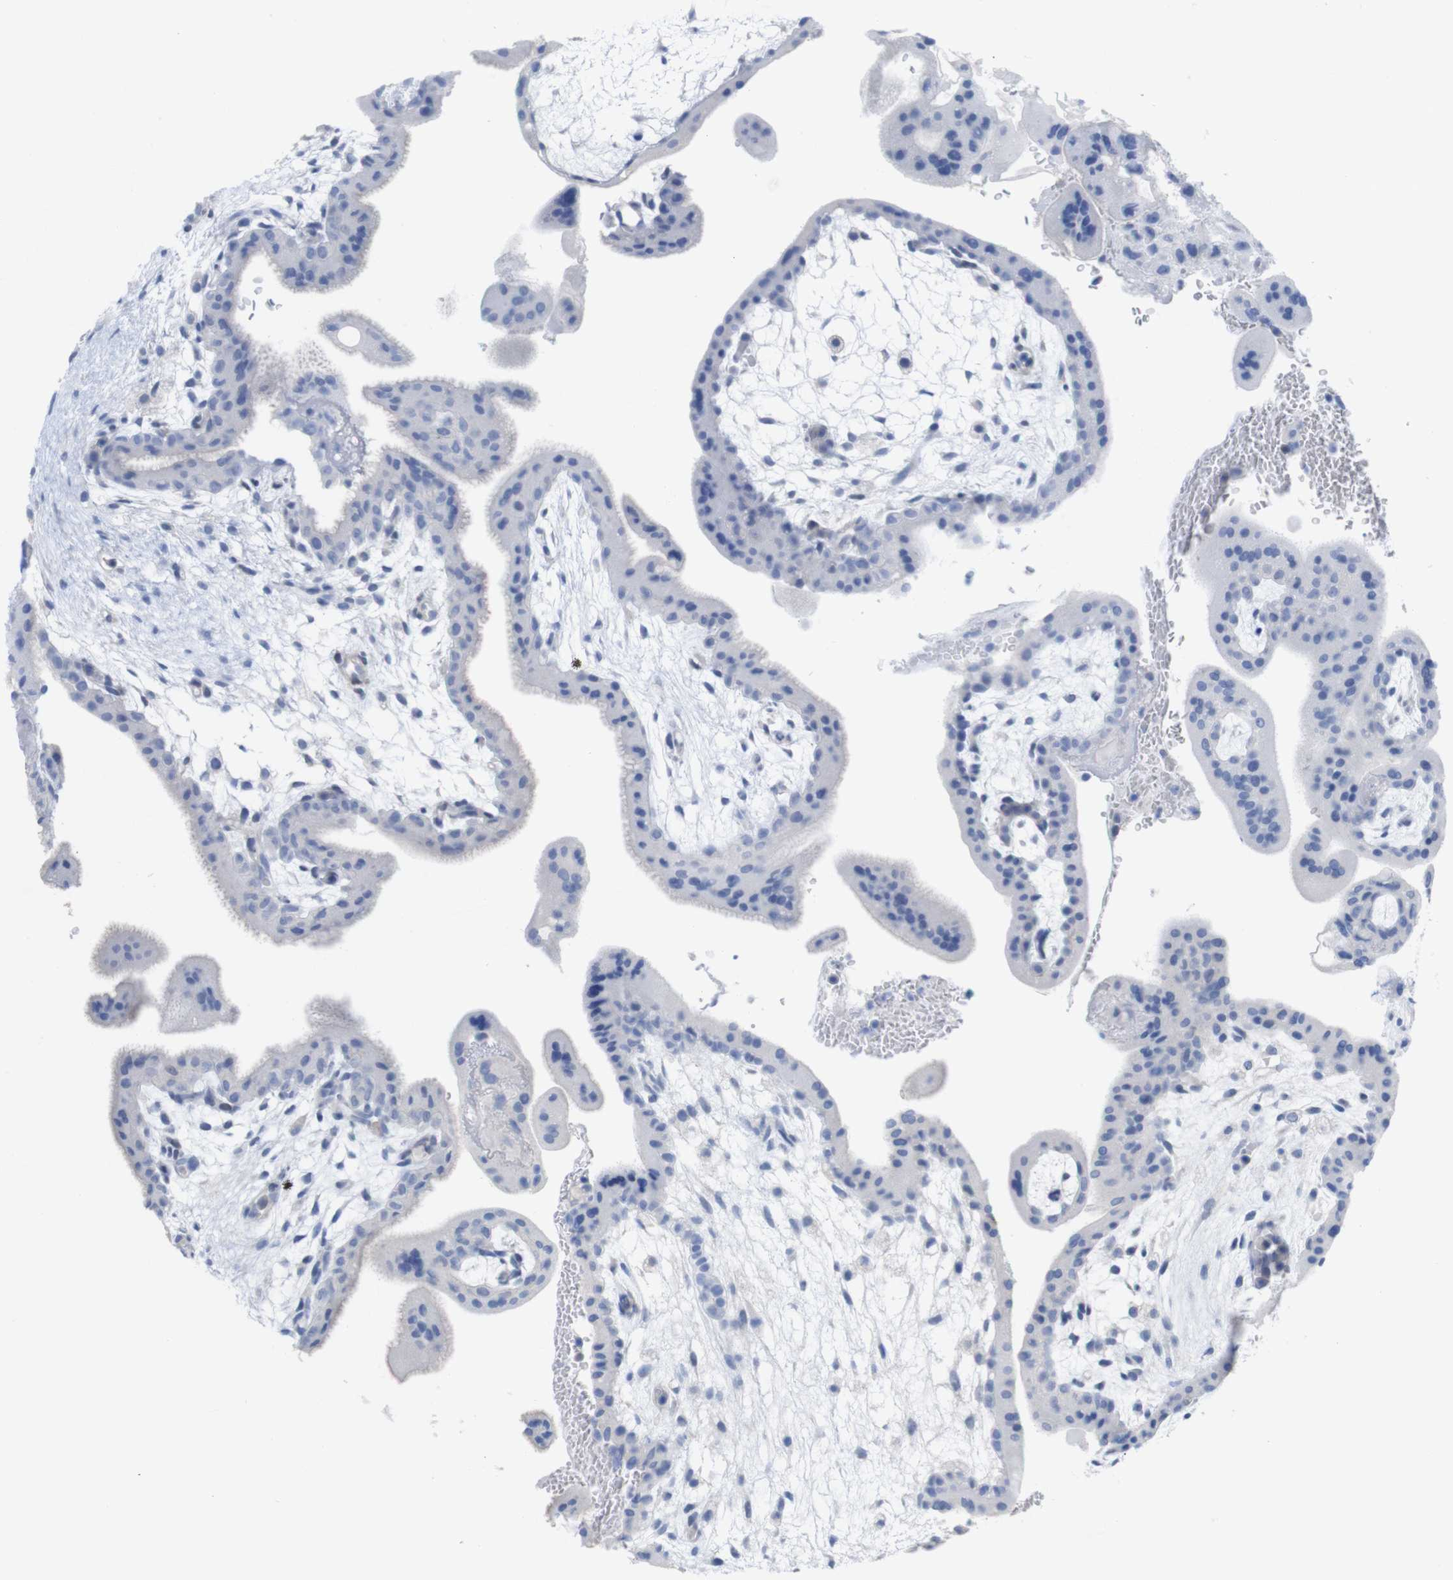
{"staining": {"intensity": "negative", "quantity": "none", "location": "none"}, "tissue": "placenta", "cell_type": "Trophoblastic cells", "image_type": "normal", "snomed": [{"axis": "morphology", "description": "Normal tissue, NOS"}, {"axis": "topography", "description": "Placenta"}], "caption": "Immunohistochemistry photomicrograph of normal placenta: human placenta stained with DAB (3,3'-diaminobenzidine) exhibits no significant protein expression in trophoblastic cells.", "gene": "PNMA1", "patient": {"sex": "female", "age": 35}}